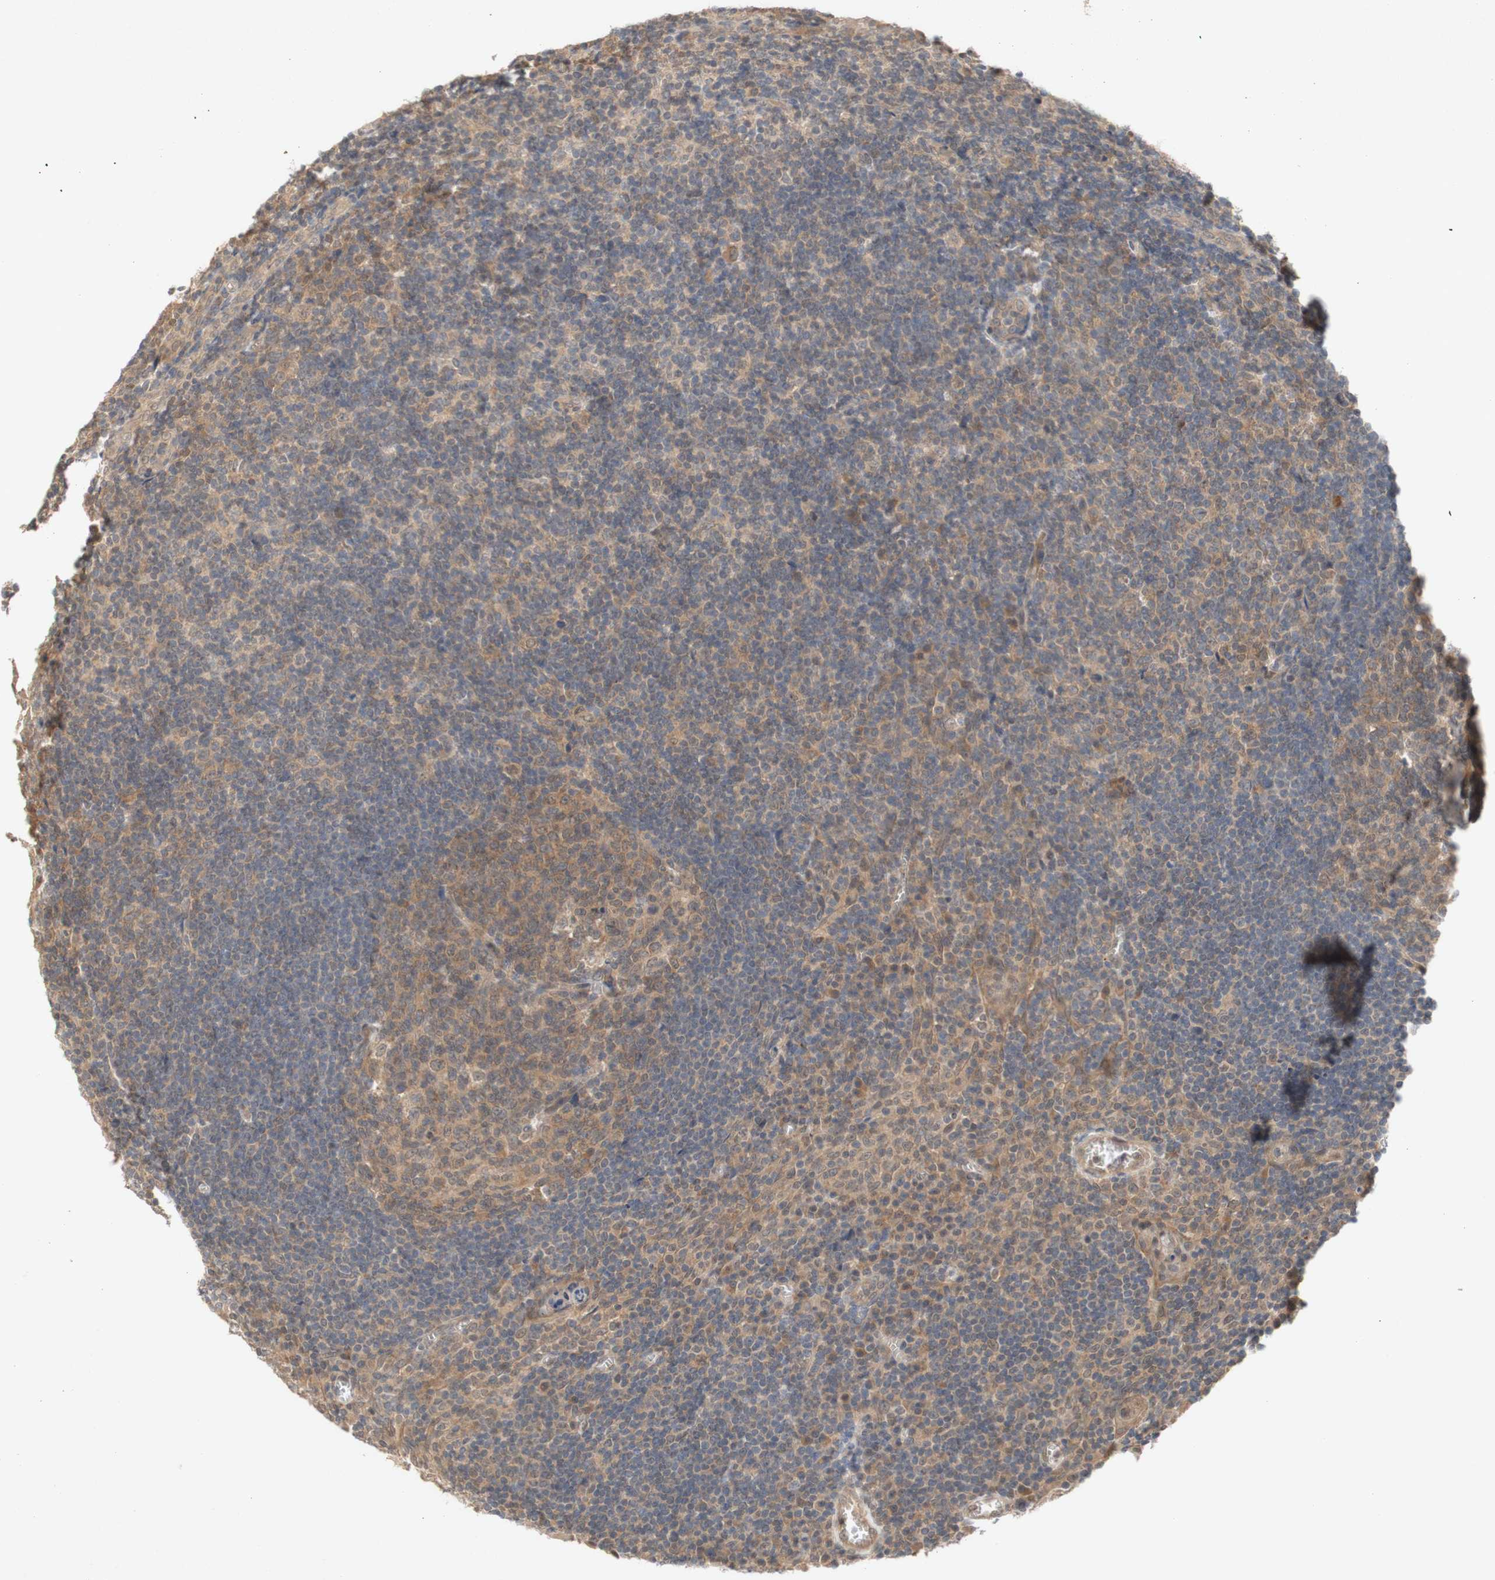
{"staining": {"intensity": "moderate", "quantity": ">75%", "location": "cytoplasmic/membranous"}, "tissue": "tonsil", "cell_type": "Germinal center cells", "image_type": "normal", "snomed": [{"axis": "morphology", "description": "Normal tissue, NOS"}, {"axis": "topography", "description": "Tonsil"}], "caption": "Protein positivity by immunohistochemistry exhibits moderate cytoplasmic/membranous expression in approximately >75% of germinal center cells in normal tonsil. The staining was performed using DAB, with brown indicating positive protein expression. Nuclei are stained blue with hematoxylin.", "gene": "PIN1", "patient": {"sex": "male", "age": 37}}